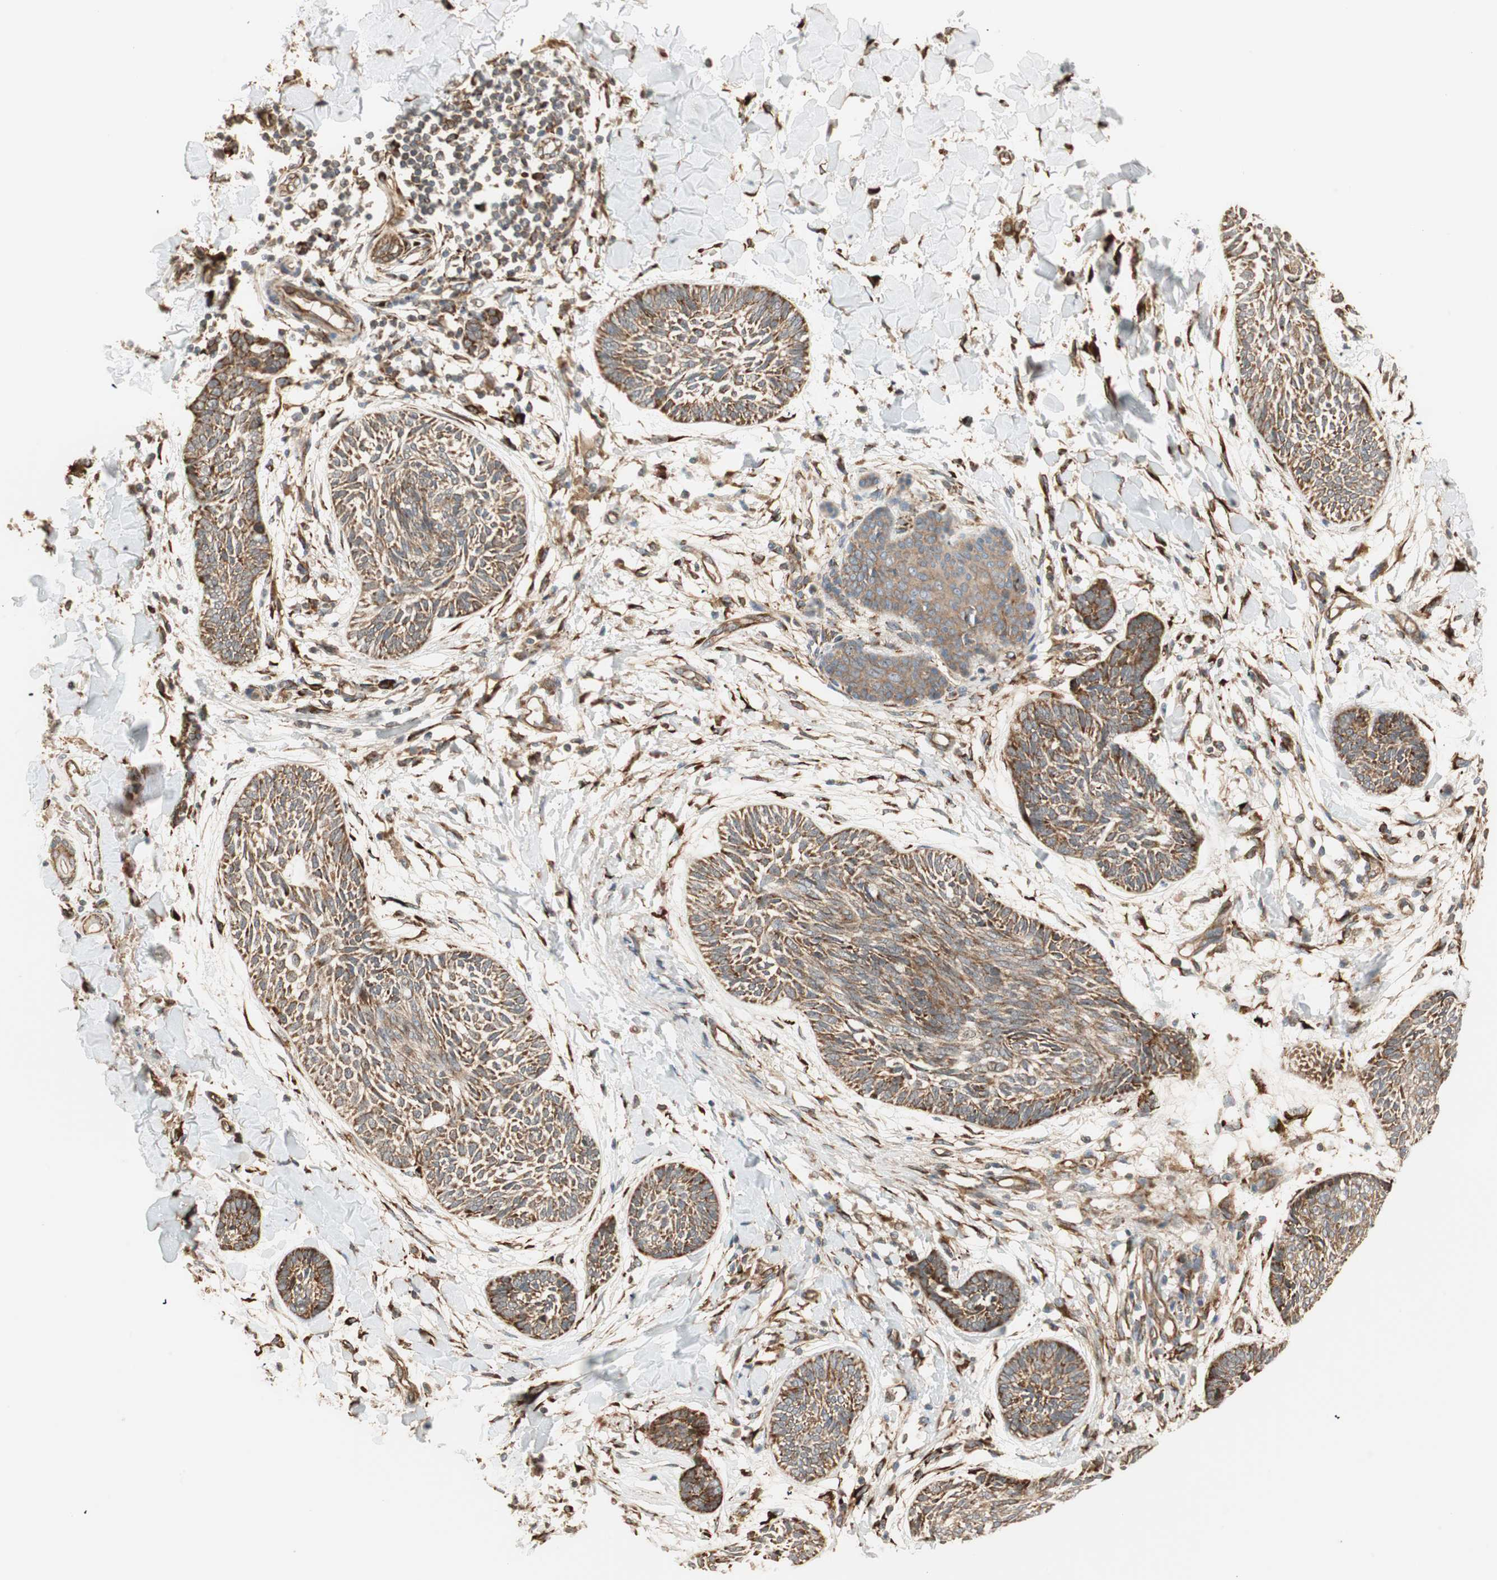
{"staining": {"intensity": "strong", "quantity": ">75%", "location": "cytoplasmic/membranous"}, "tissue": "skin cancer", "cell_type": "Tumor cells", "image_type": "cancer", "snomed": [{"axis": "morphology", "description": "Papilloma, NOS"}, {"axis": "morphology", "description": "Basal cell carcinoma"}, {"axis": "topography", "description": "Skin"}], "caption": "Strong cytoplasmic/membranous protein expression is appreciated in approximately >75% of tumor cells in papilloma (skin). The protein of interest is stained brown, and the nuclei are stained in blue (DAB (3,3'-diaminobenzidine) IHC with brightfield microscopy, high magnification).", "gene": "P4HA1", "patient": {"sex": "male", "age": 87}}